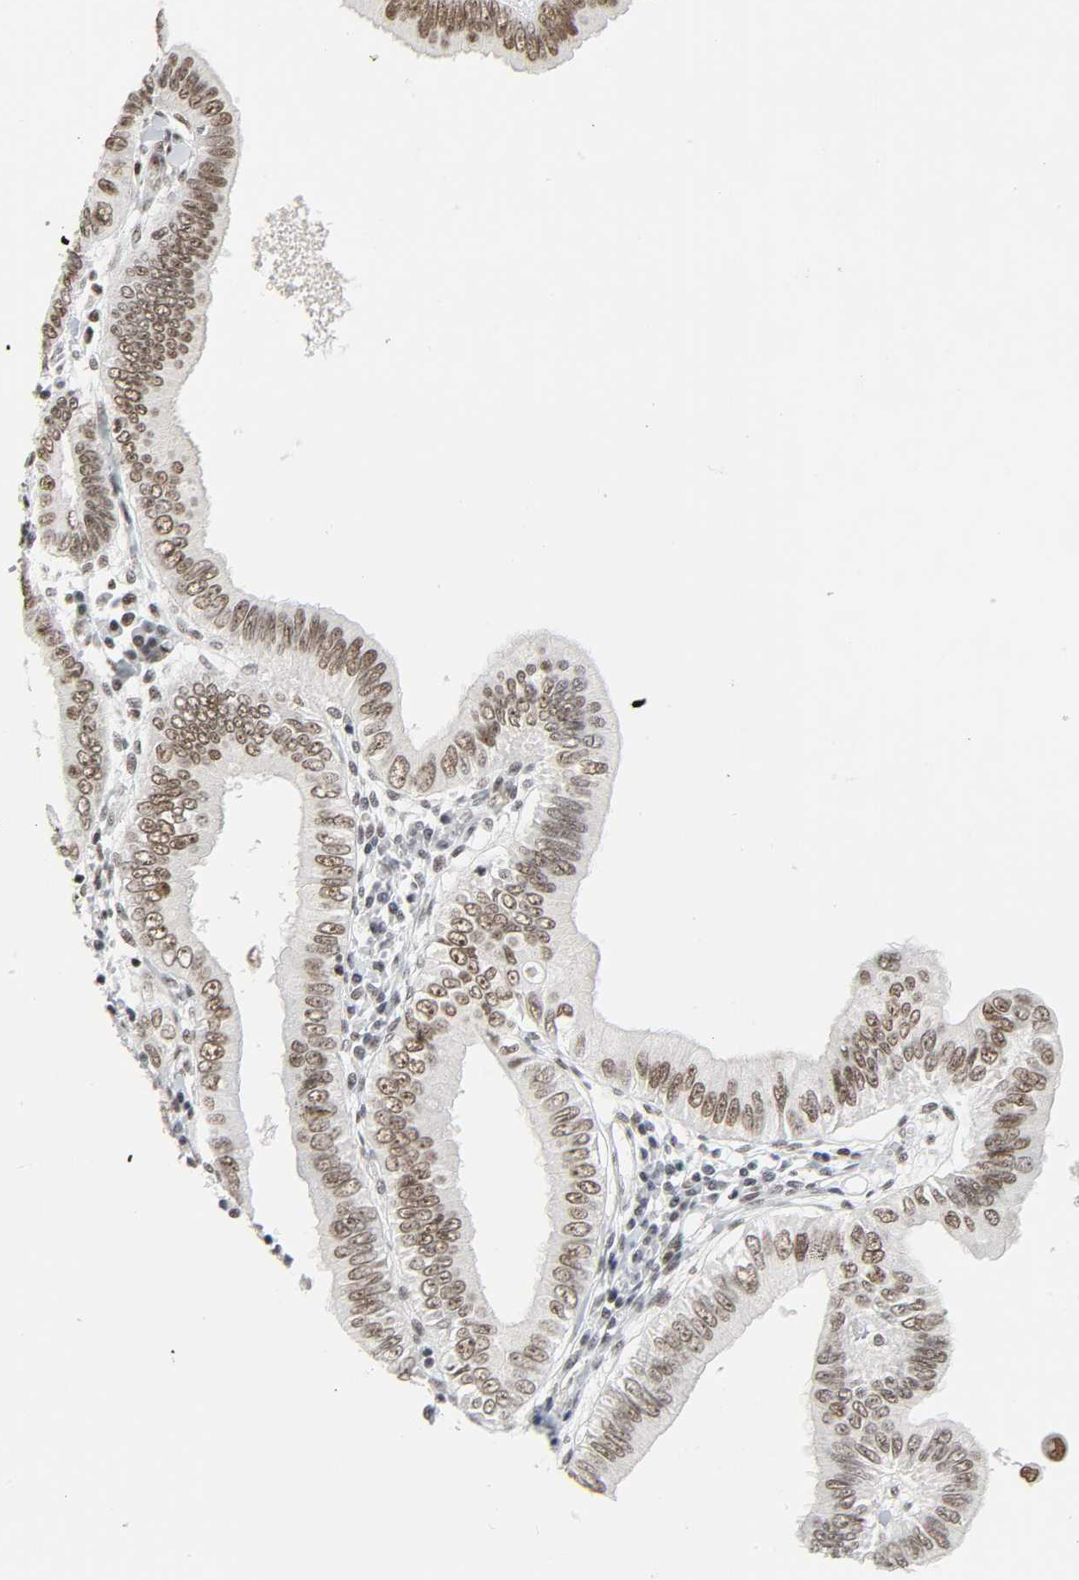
{"staining": {"intensity": "moderate", "quantity": ">75%", "location": "nuclear"}, "tissue": "pancreatic cancer", "cell_type": "Tumor cells", "image_type": "cancer", "snomed": [{"axis": "morphology", "description": "Normal tissue, NOS"}, {"axis": "topography", "description": "Lymph node"}], "caption": "Immunohistochemical staining of human pancreatic cancer displays medium levels of moderate nuclear expression in about >75% of tumor cells.", "gene": "CDK7", "patient": {"sex": "male", "age": 50}}